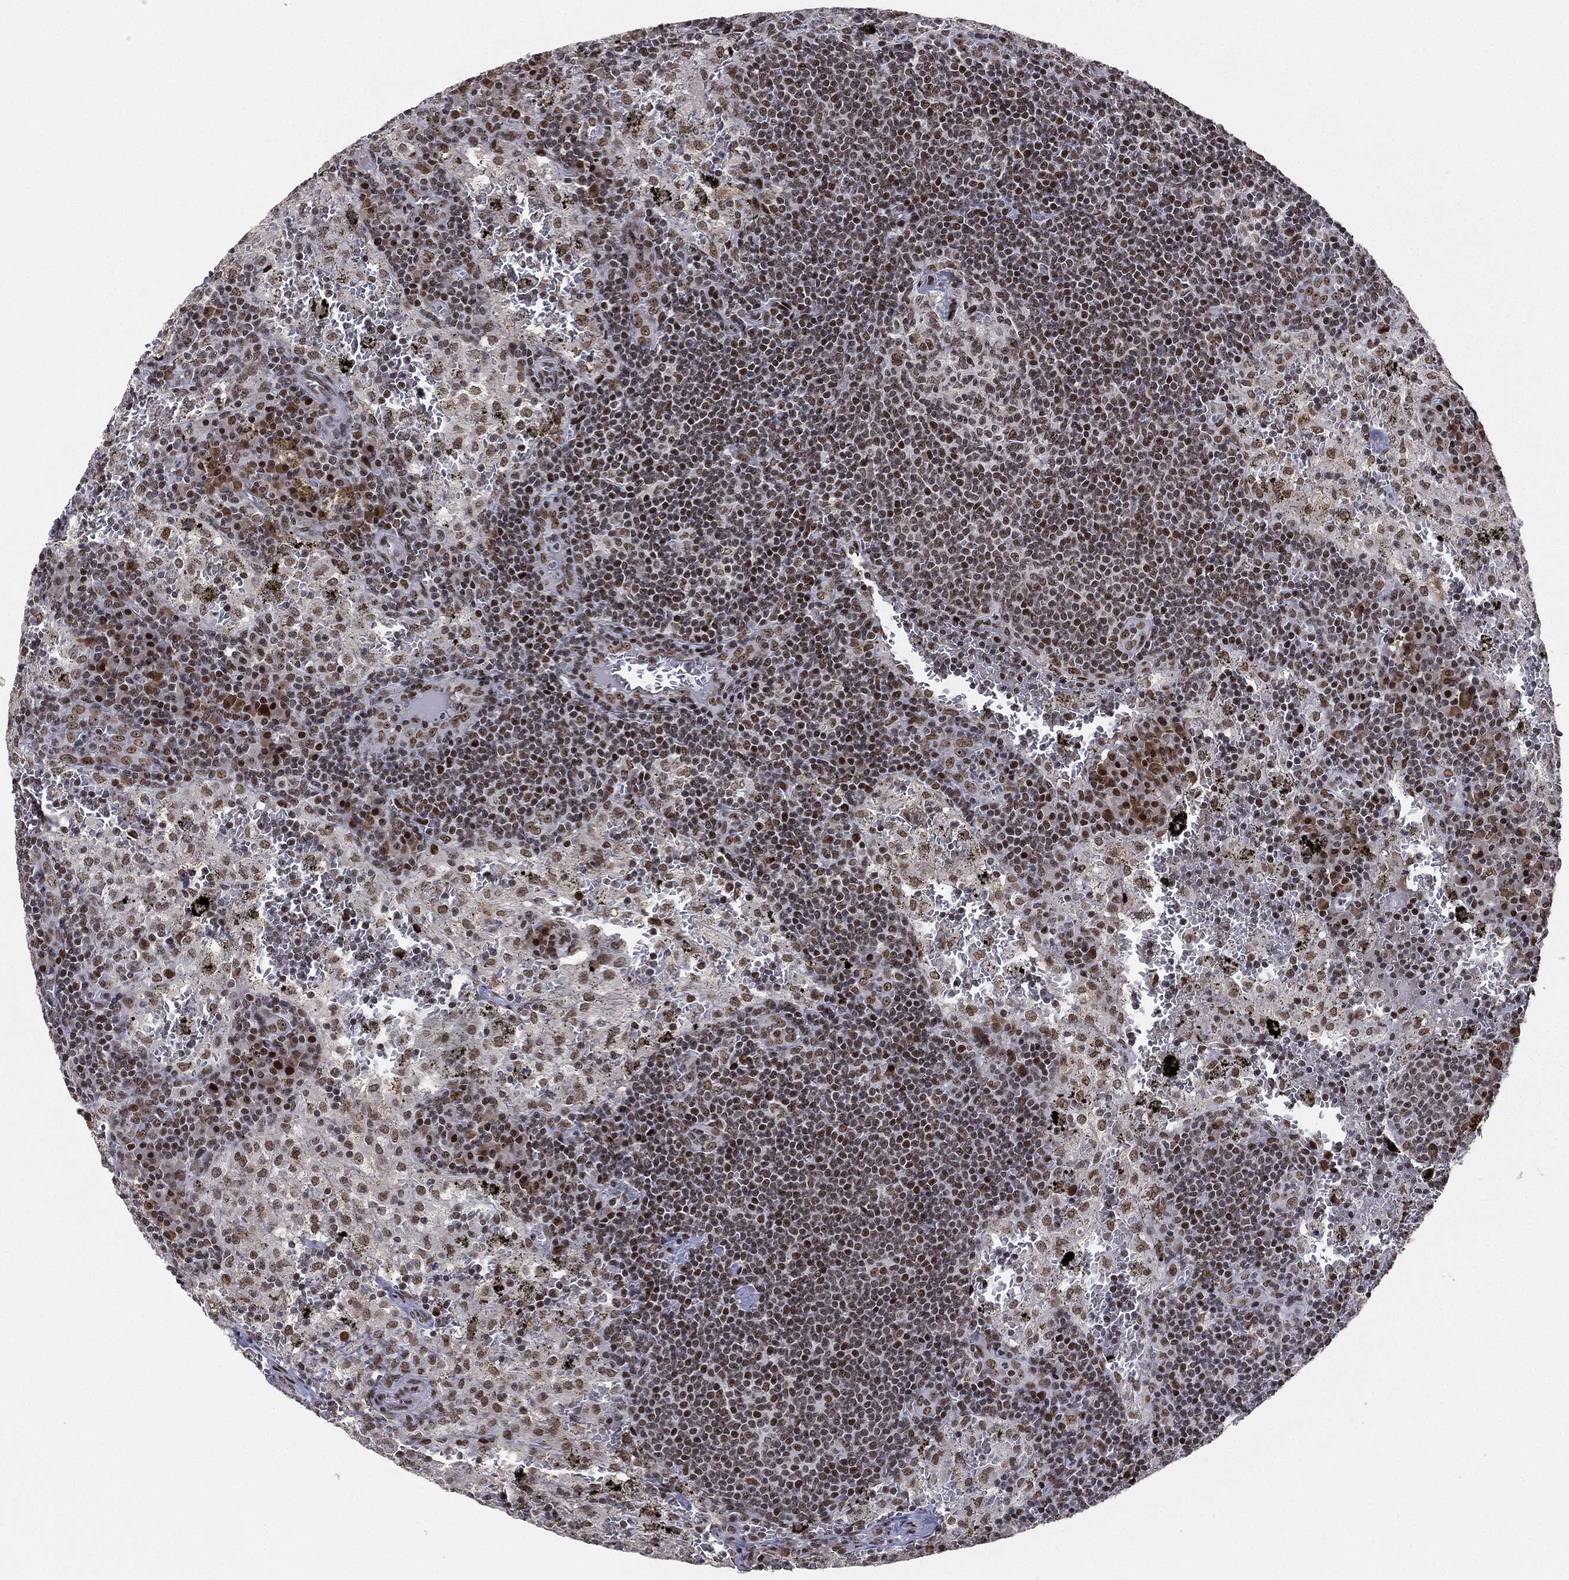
{"staining": {"intensity": "strong", "quantity": "<25%", "location": "nuclear"}, "tissue": "lymph node", "cell_type": "Germinal center cells", "image_type": "normal", "snomed": [{"axis": "morphology", "description": "Normal tissue, NOS"}, {"axis": "topography", "description": "Lymph node"}], "caption": "Benign lymph node exhibits strong nuclear positivity in about <25% of germinal center cells.", "gene": "RTF1", "patient": {"sex": "male", "age": 62}}